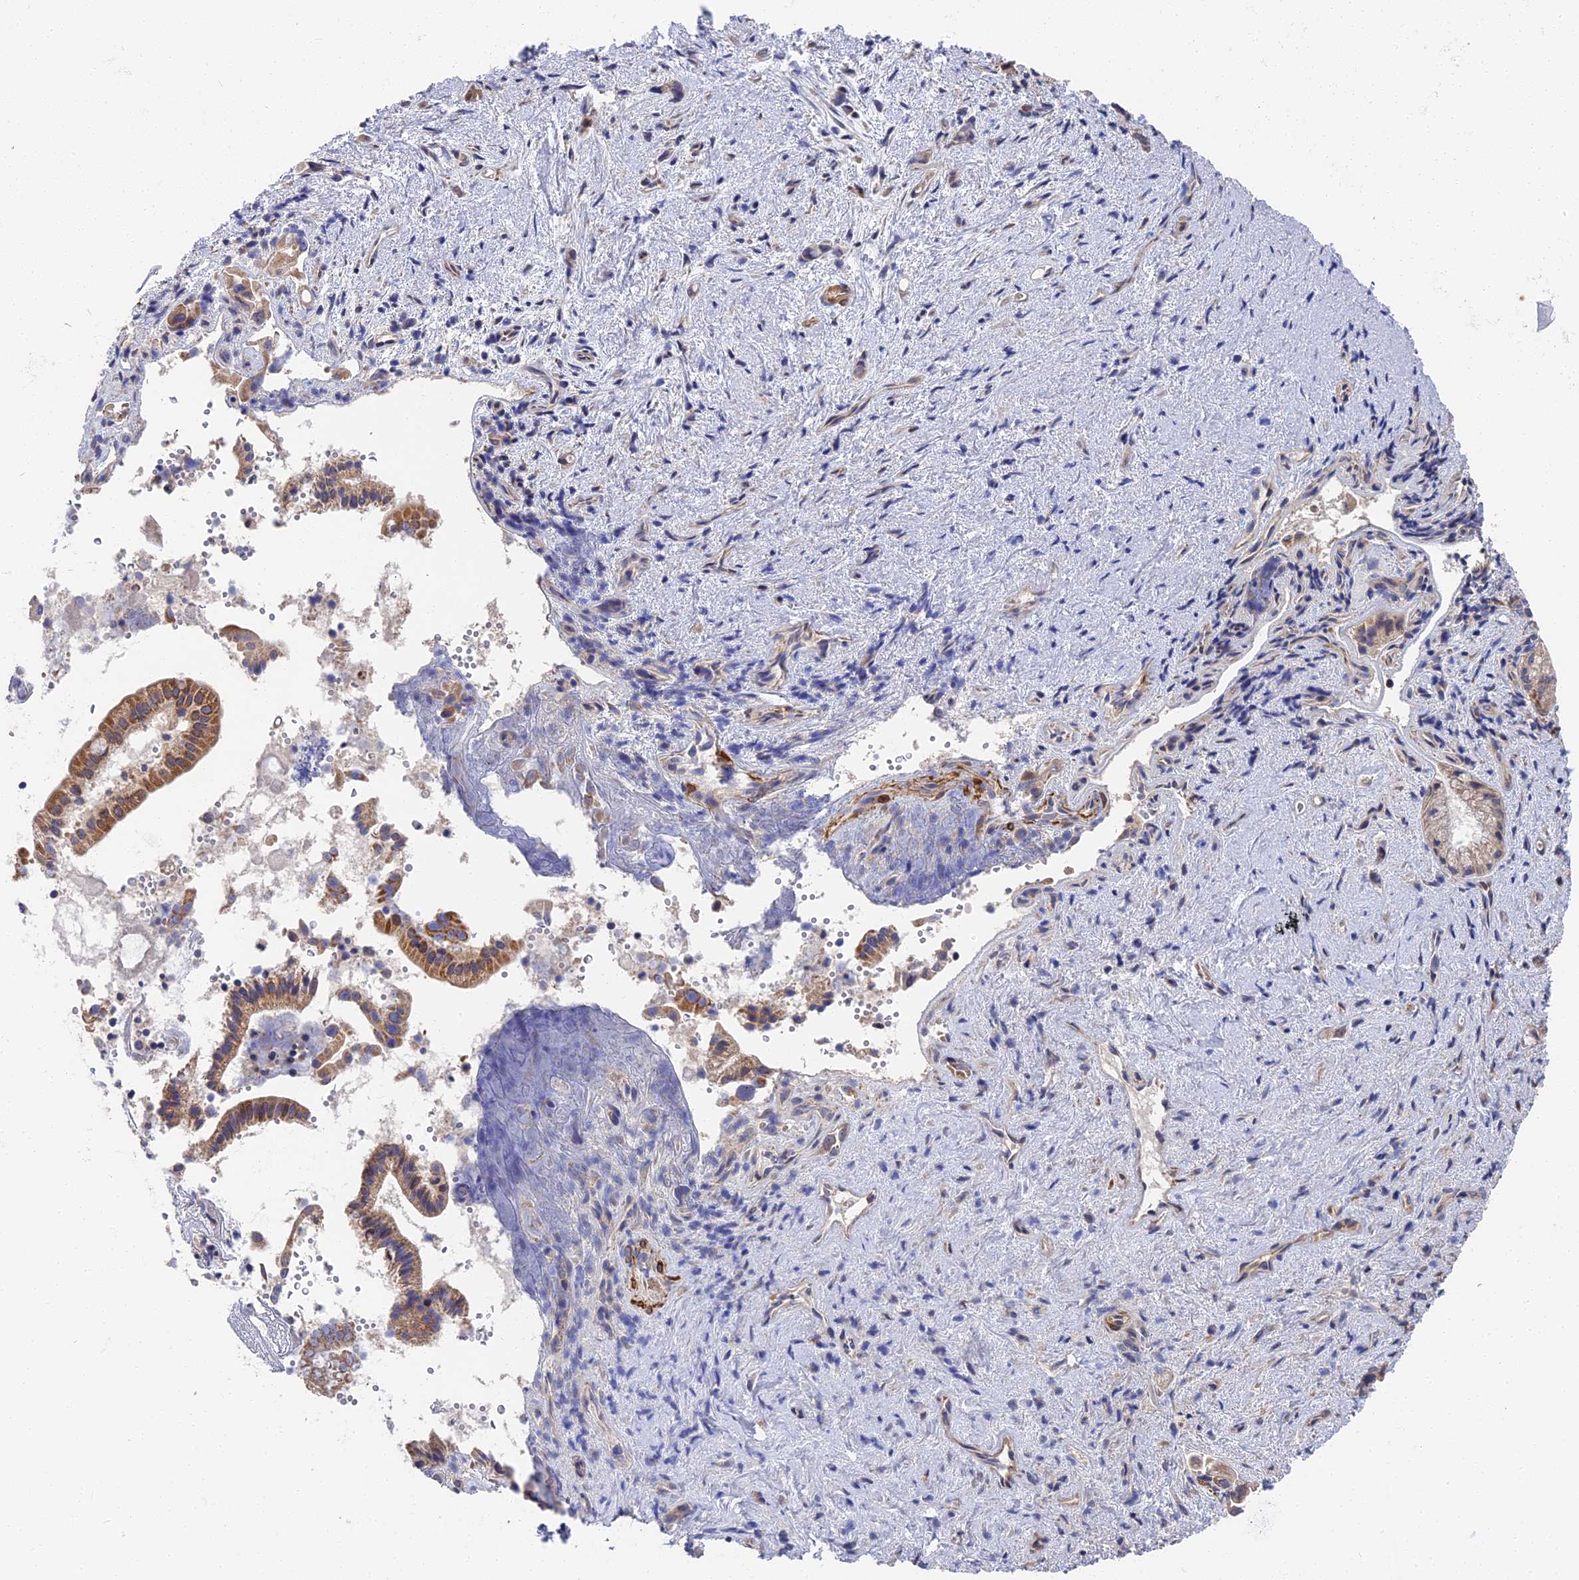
{"staining": {"intensity": "moderate", "quantity": ">75%", "location": "cytoplasmic/membranous"}, "tissue": "pancreatic cancer", "cell_type": "Tumor cells", "image_type": "cancer", "snomed": [{"axis": "morphology", "description": "Adenocarcinoma, NOS"}, {"axis": "topography", "description": "Pancreas"}], "caption": "IHC histopathology image of neoplastic tissue: human adenocarcinoma (pancreatic) stained using immunohistochemistry shows medium levels of moderate protein expression localized specifically in the cytoplasmic/membranous of tumor cells, appearing as a cytoplasmic/membranous brown color.", "gene": "CCDC113", "patient": {"sex": "female", "age": 77}}